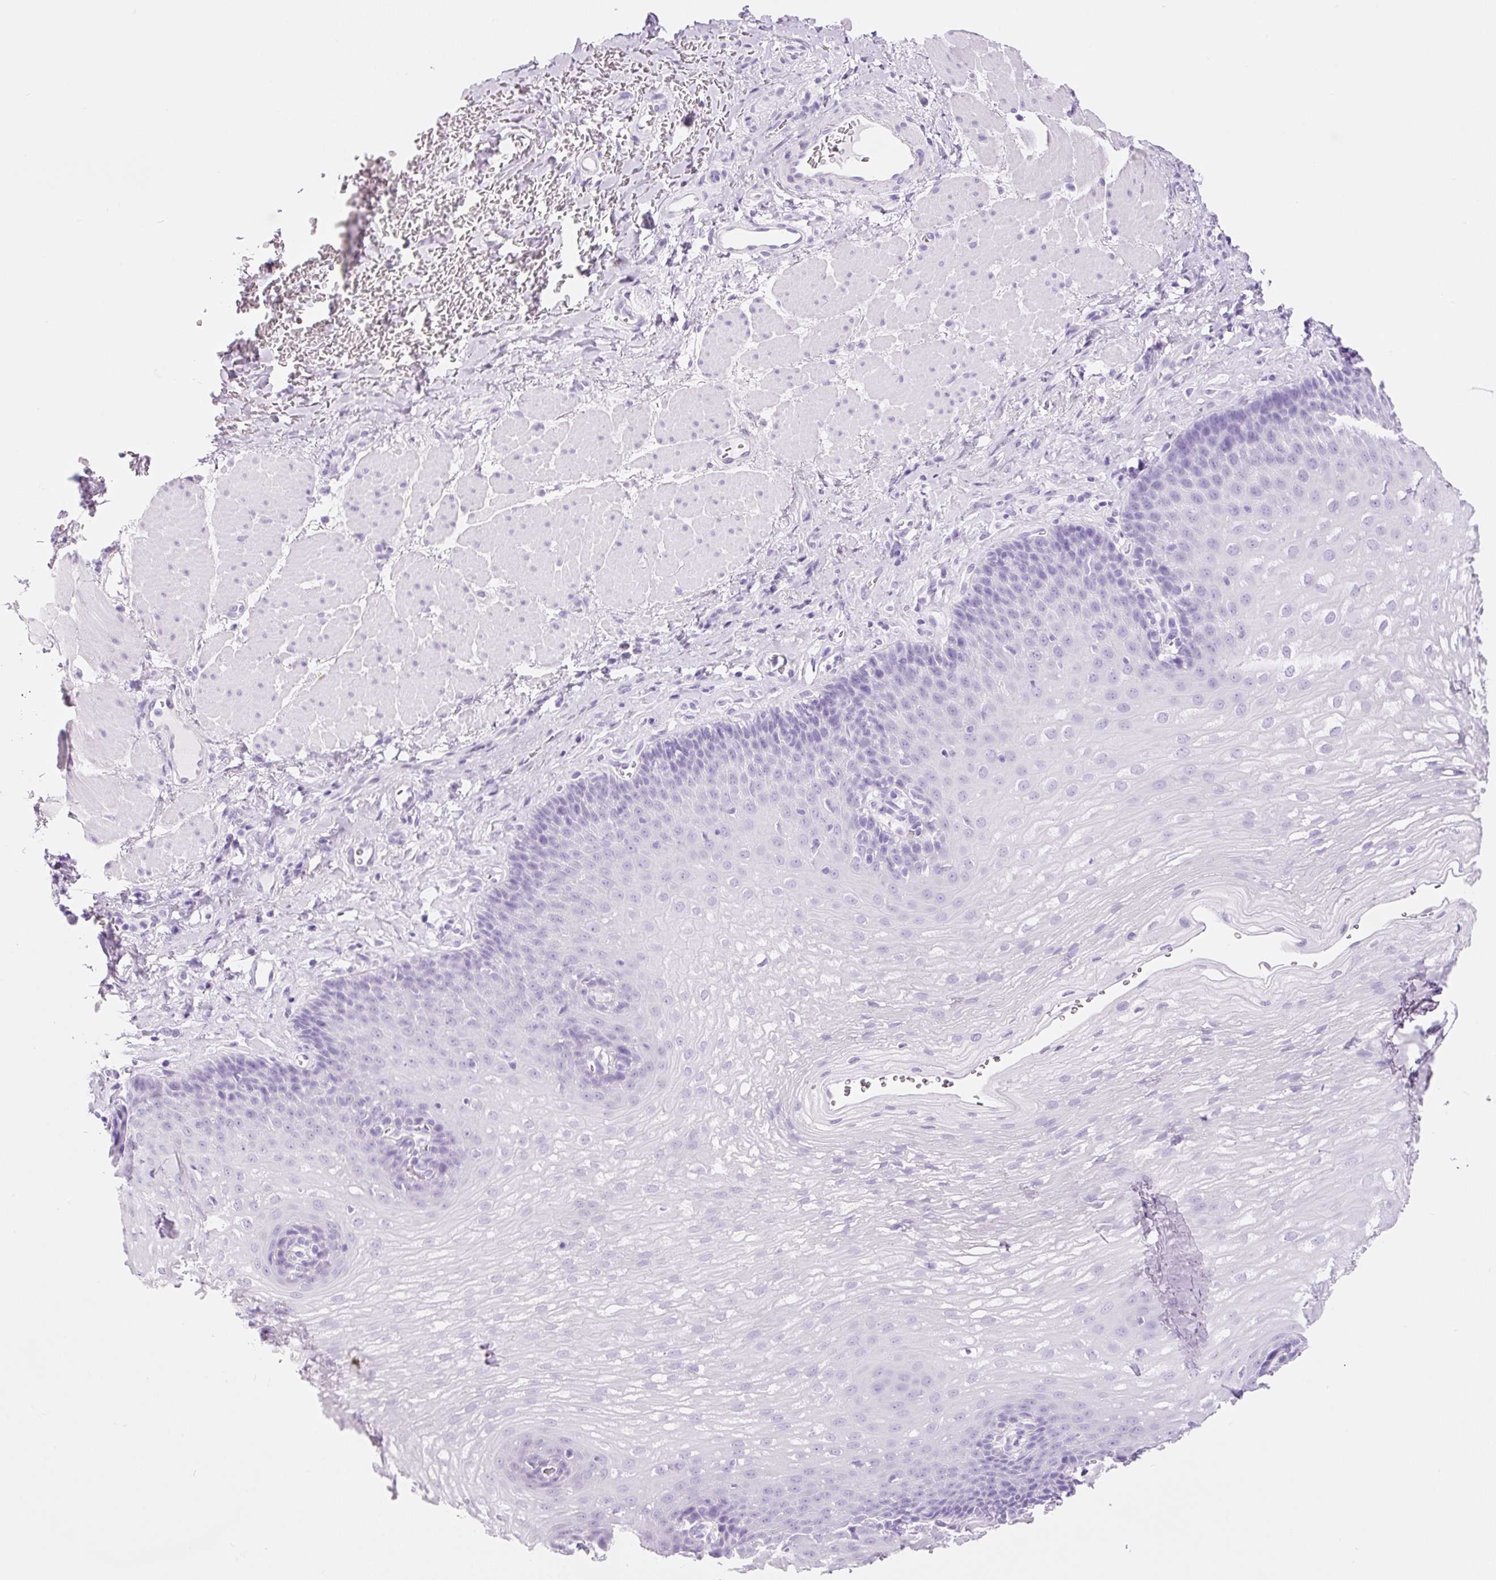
{"staining": {"intensity": "negative", "quantity": "none", "location": "none"}, "tissue": "esophagus", "cell_type": "Squamous epithelial cells", "image_type": "normal", "snomed": [{"axis": "morphology", "description": "Normal tissue, NOS"}, {"axis": "topography", "description": "Esophagus"}], "caption": "Immunohistochemical staining of unremarkable esophagus exhibits no significant positivity in squamous epithelial cells.", "gene": "ADSS1", "patient": {"sex": "female", "age": 66}}